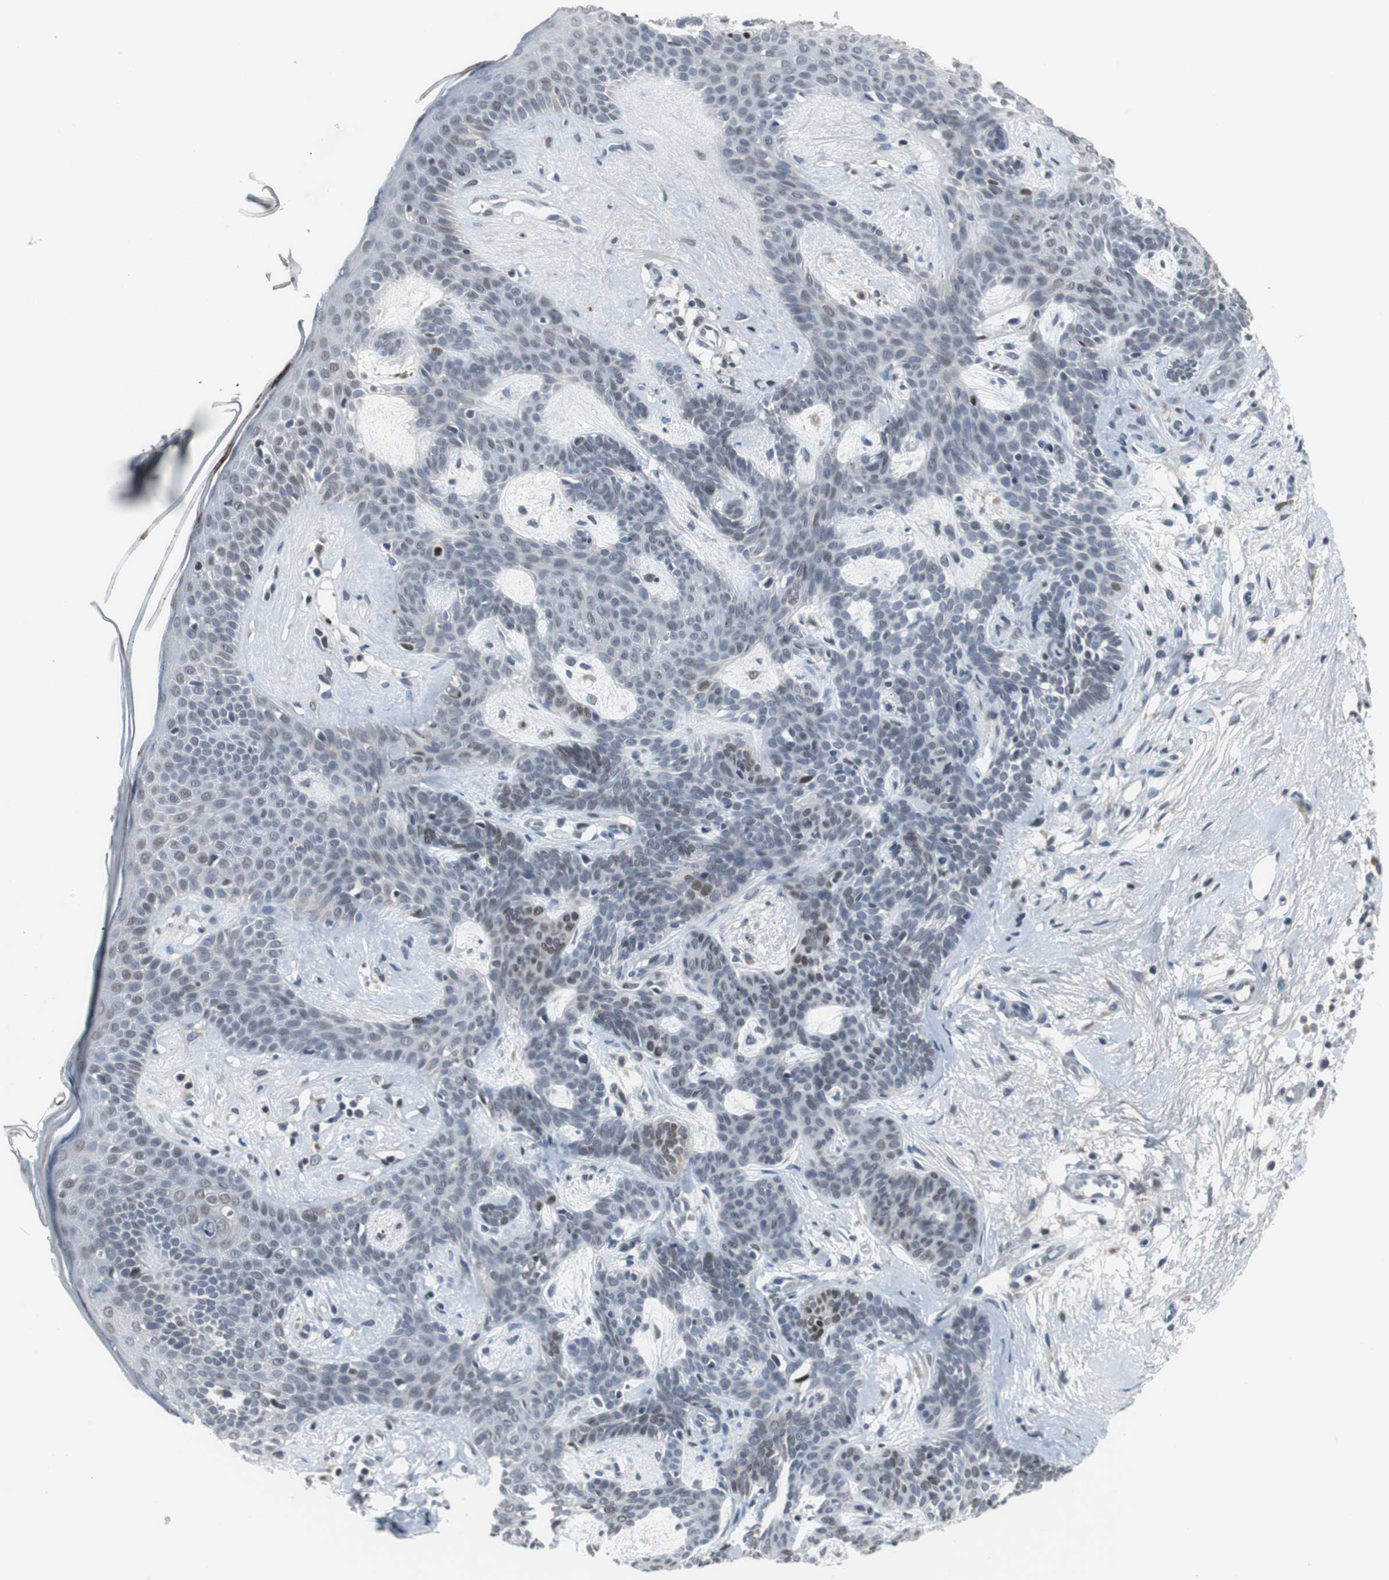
{"staining": {"intensity": "weak", "quantity": "<25%", "location": "nuclear"}, "tissue": "skin cancer", "cell_type": "Tumor cells", "image_type": "cancer", "snomed": [{"axis": "morphology", "description": "Developmental malformation"}, {"axis": "morphology", "description": "Basal cell carcinoma"}, {"axis": "topography", "description": "Skin"}], "caption": "This is a image of immunohistochemistry staining of skin cancer (basal cell carcinoma), which shows no staining in tumor cells.", "gene": "FOXP4", "patient": {"sex": "female", "age": 62}}